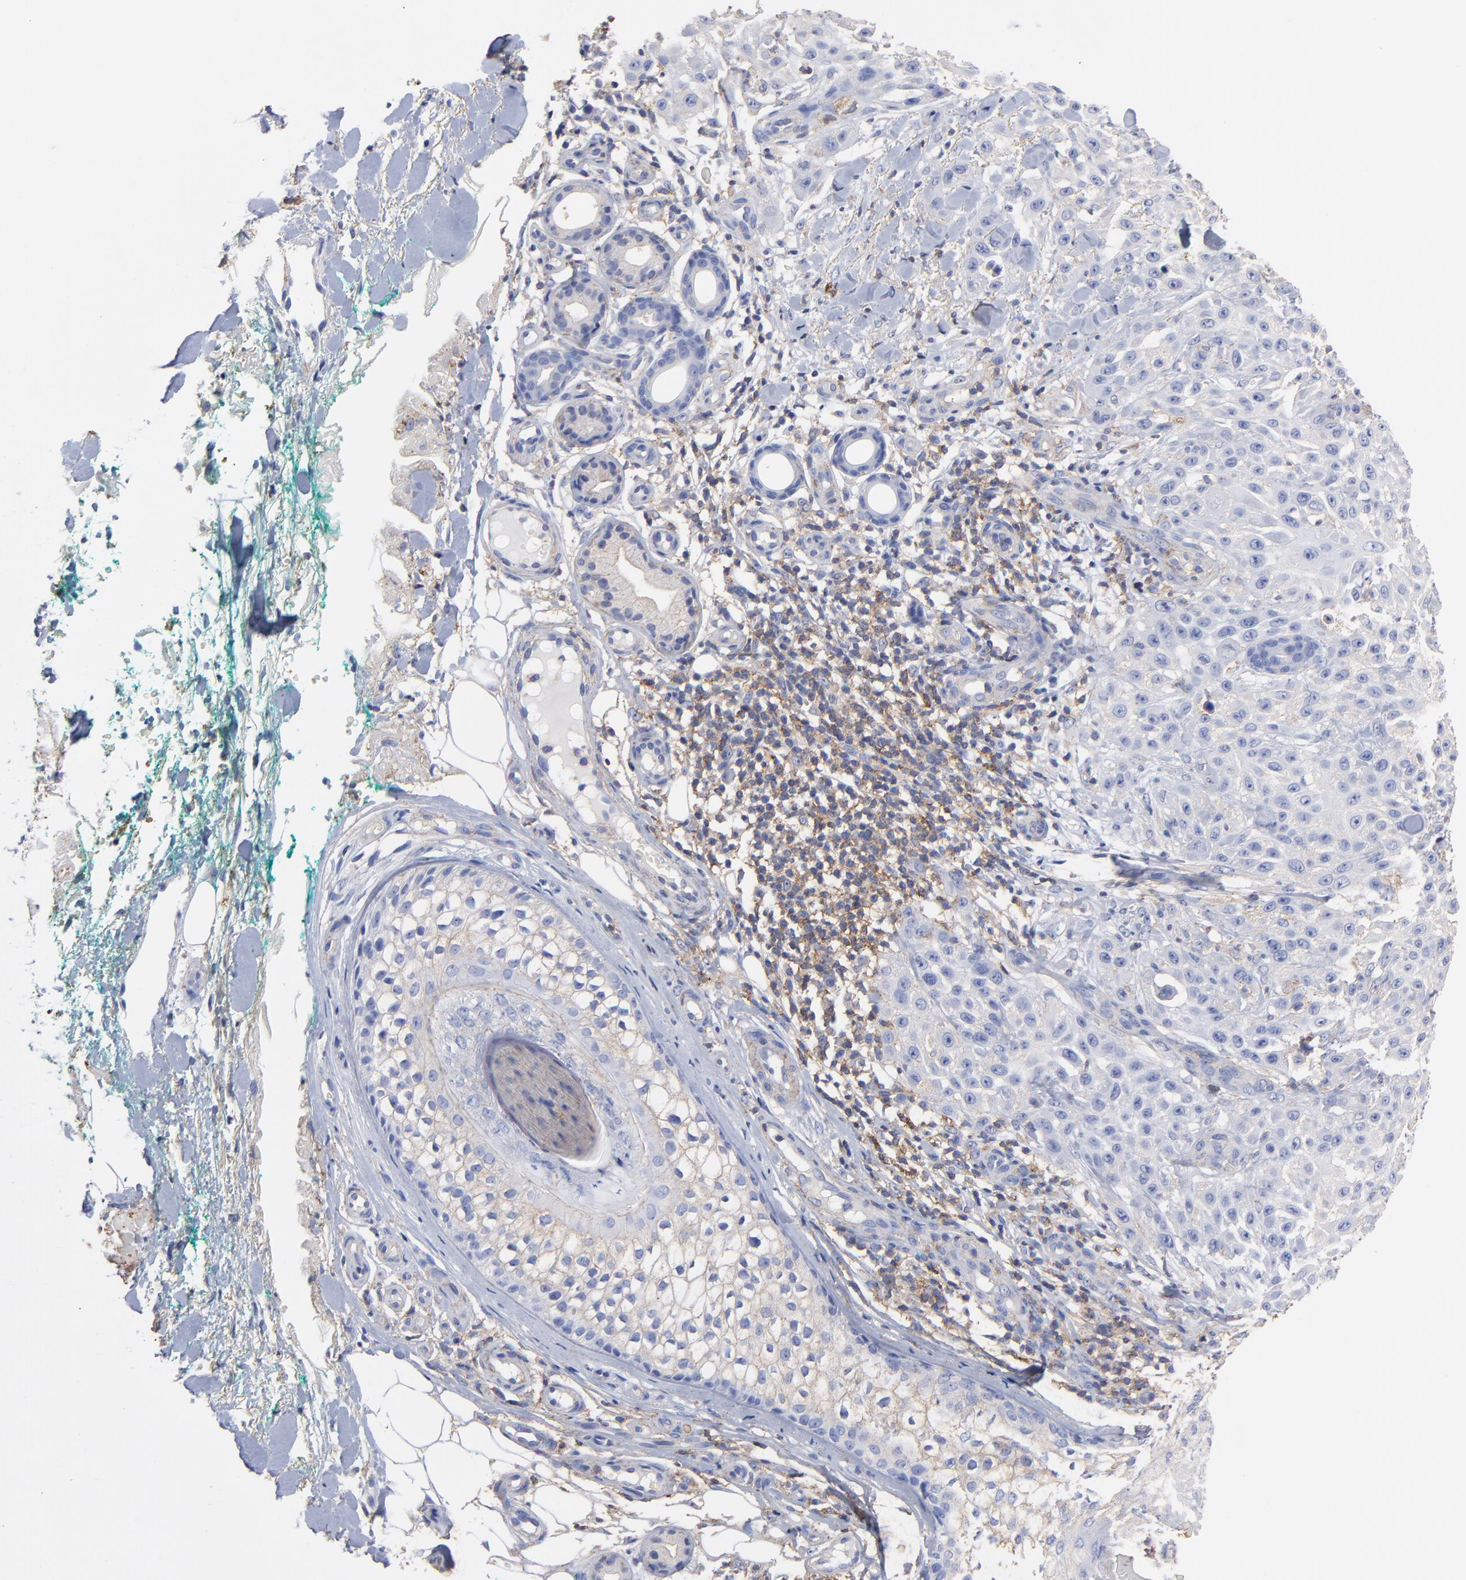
{"staining": {"intensity": "weak", "quantity": "<25%", "location": "cytoplasmic/membranous"}, "tissue": "skin cancer", "cell_type": "Tumor cells", "image_type": "cancer", "snomed": [{"axis": "morphology", "description": "Squamous cell carcinoma, NOS"}, {"axis": "topography", "description": "Skin"}], "caption": "Immunohistochemistry of skin cancer (squamous cell carcinoma) shows no staining in tumor cells.", "gene": "ASL", "patient": {"sex": "female", "age": 42}}